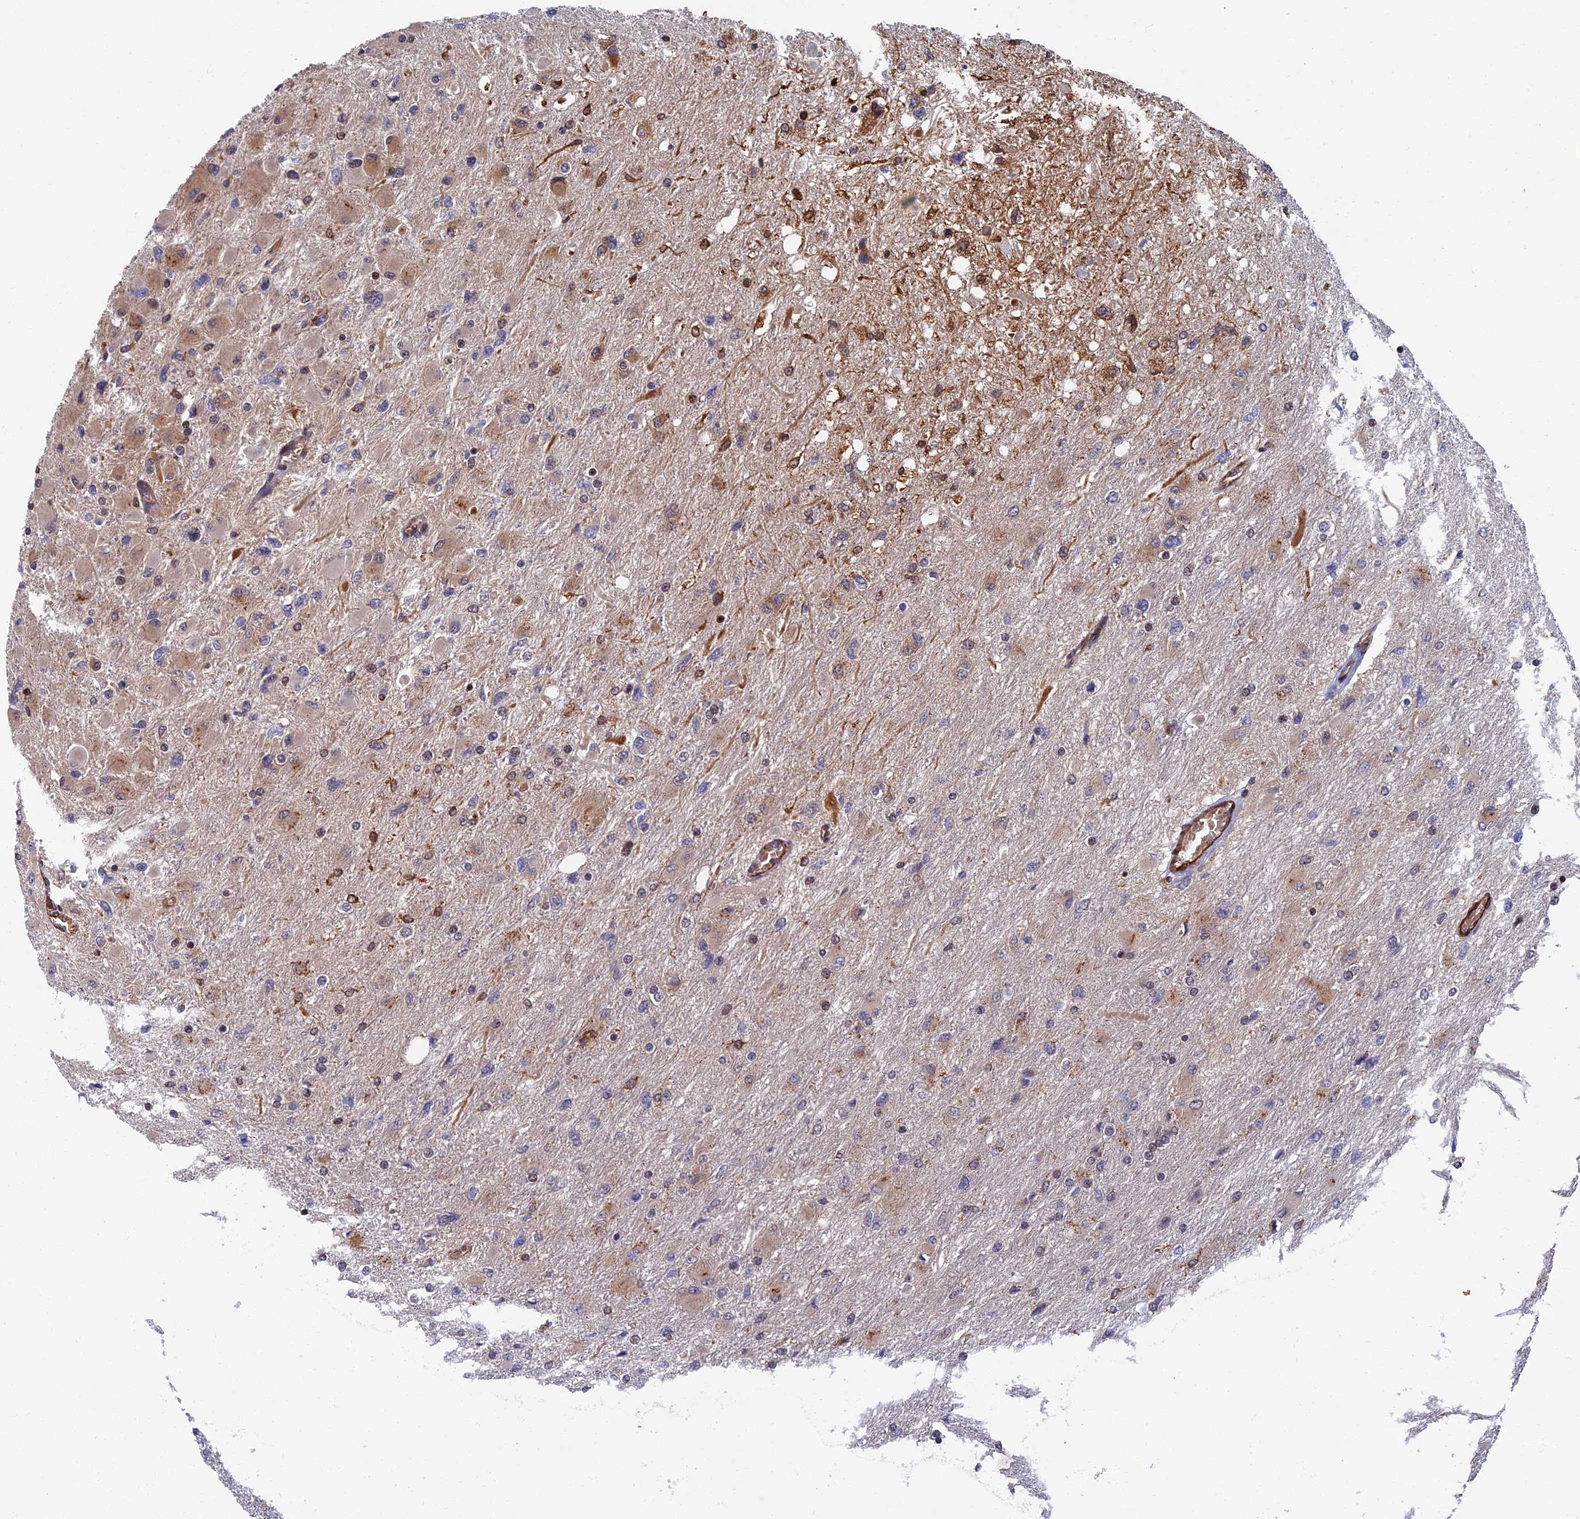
{"staining": {"intensity": "moderate", "quantity": "<25%", "location": "cytoplasmic/membranous"}, "tissue": "glioma", "cell_type": "Tumor cells", "image_type": "cancer", "snomed": [{"axis": "morphology", "description": "Glioma, malignant, High grade"}, {"axis": "topography", "description": "Cerebral cortex"}], "caption": "Tumor cells show moderate cytoplasmic/membranous staining in approximately <25% of cells in malignant high-grade glioma.", "gene": "CTDP1", "patient": {"sex": "female", "age": 36}}